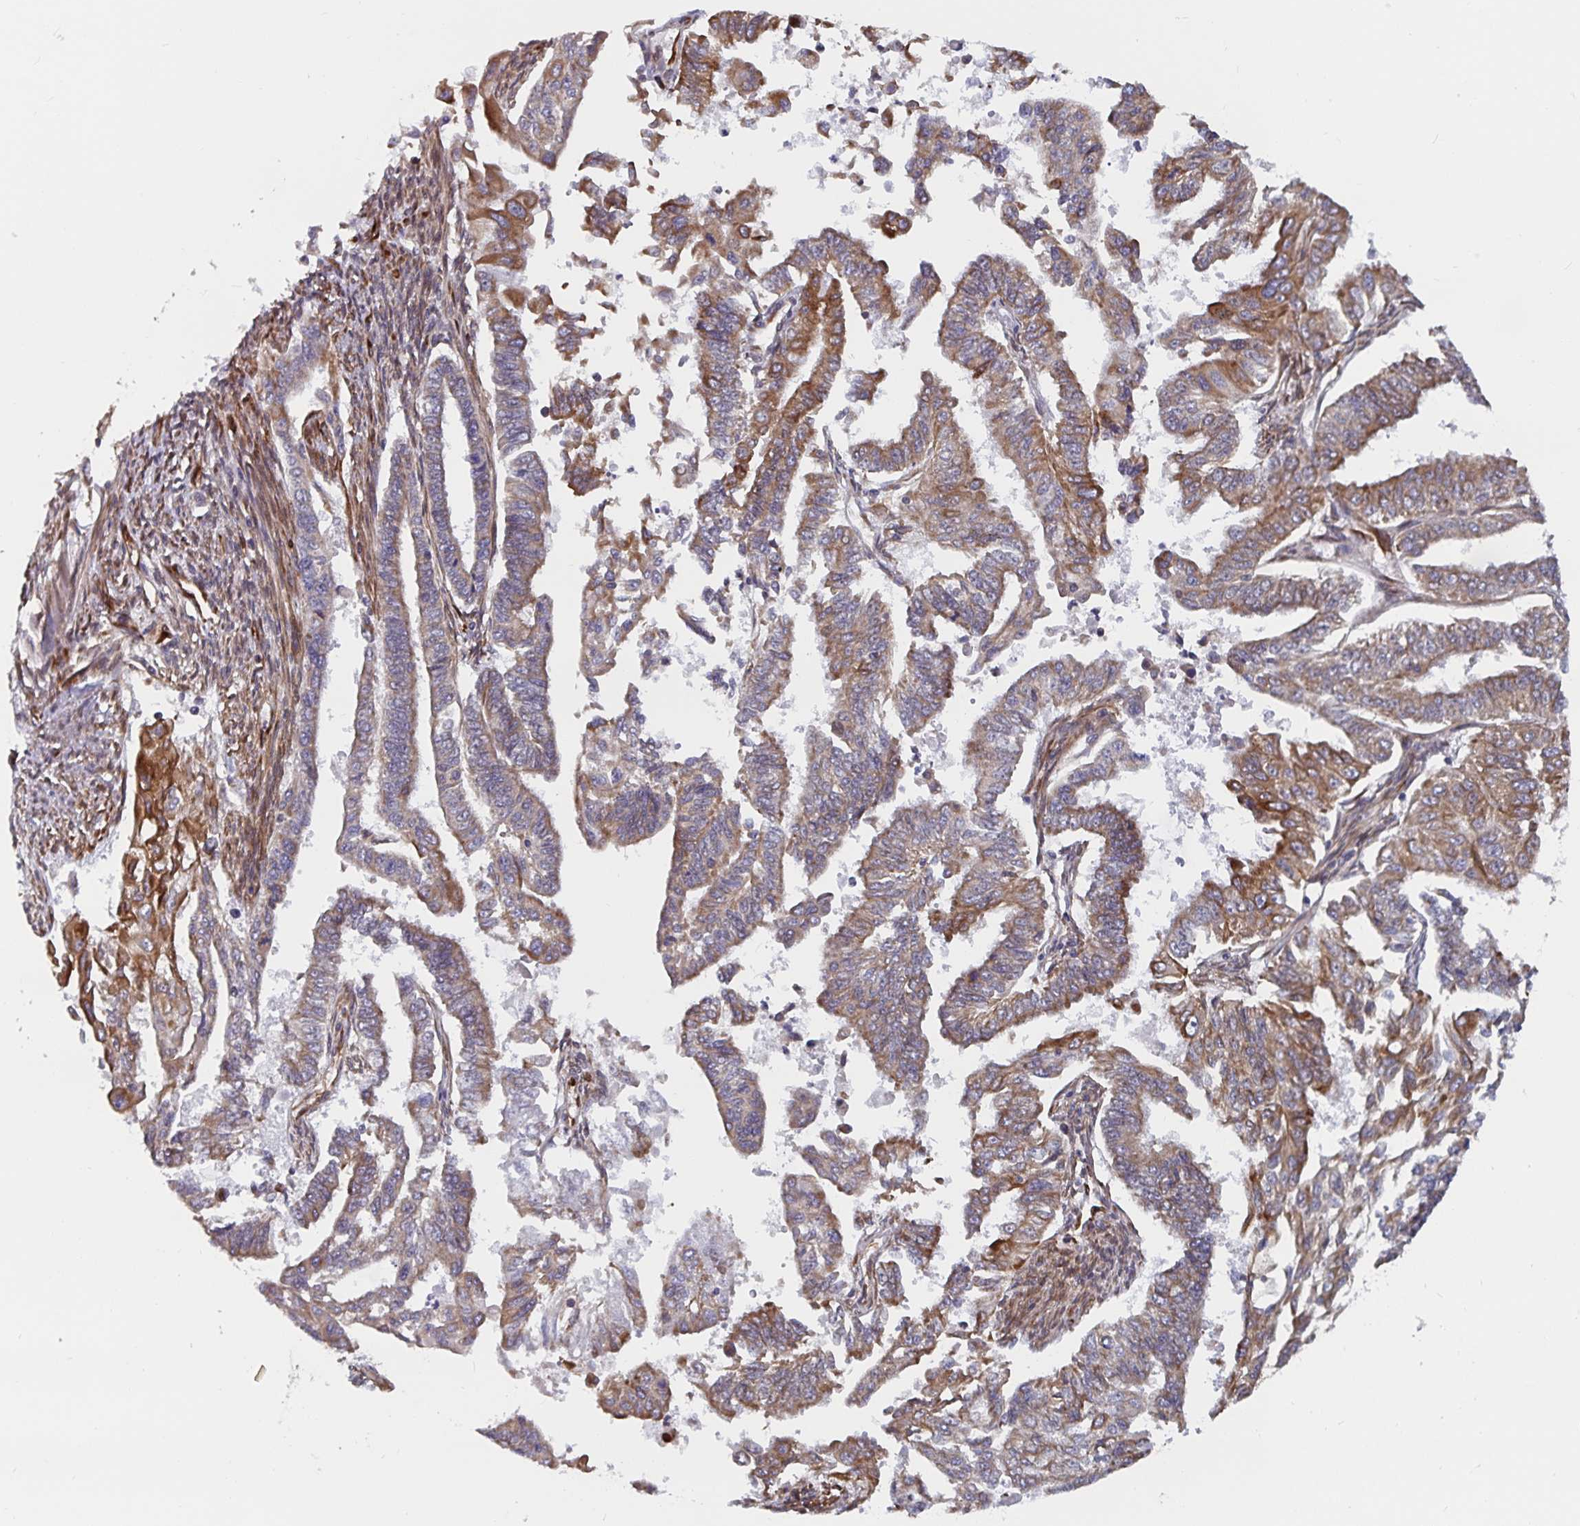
{"staining": {"intensity": "moderate", "quantity": ">75%", "location": "cytoplasmic/membranous"}, "tissue": "endometrial cancer", "cell_type": "Tumor cells", "image_type": "cancer", "snomed": [{"axis": "morphology", "description": "Adenocarcinoma, NOS"}, {"axis": "topography", "description": "Uterus"}], "caption": "IHC micrograph of human endometrial cancer stained for a protein (brown), which shows medium levels of moderate cytoplasmic/membranous staining in approximately >75% of tumor cells.", "gene": "BCAP29", "patient": {"sex": "female", "age": 59}}